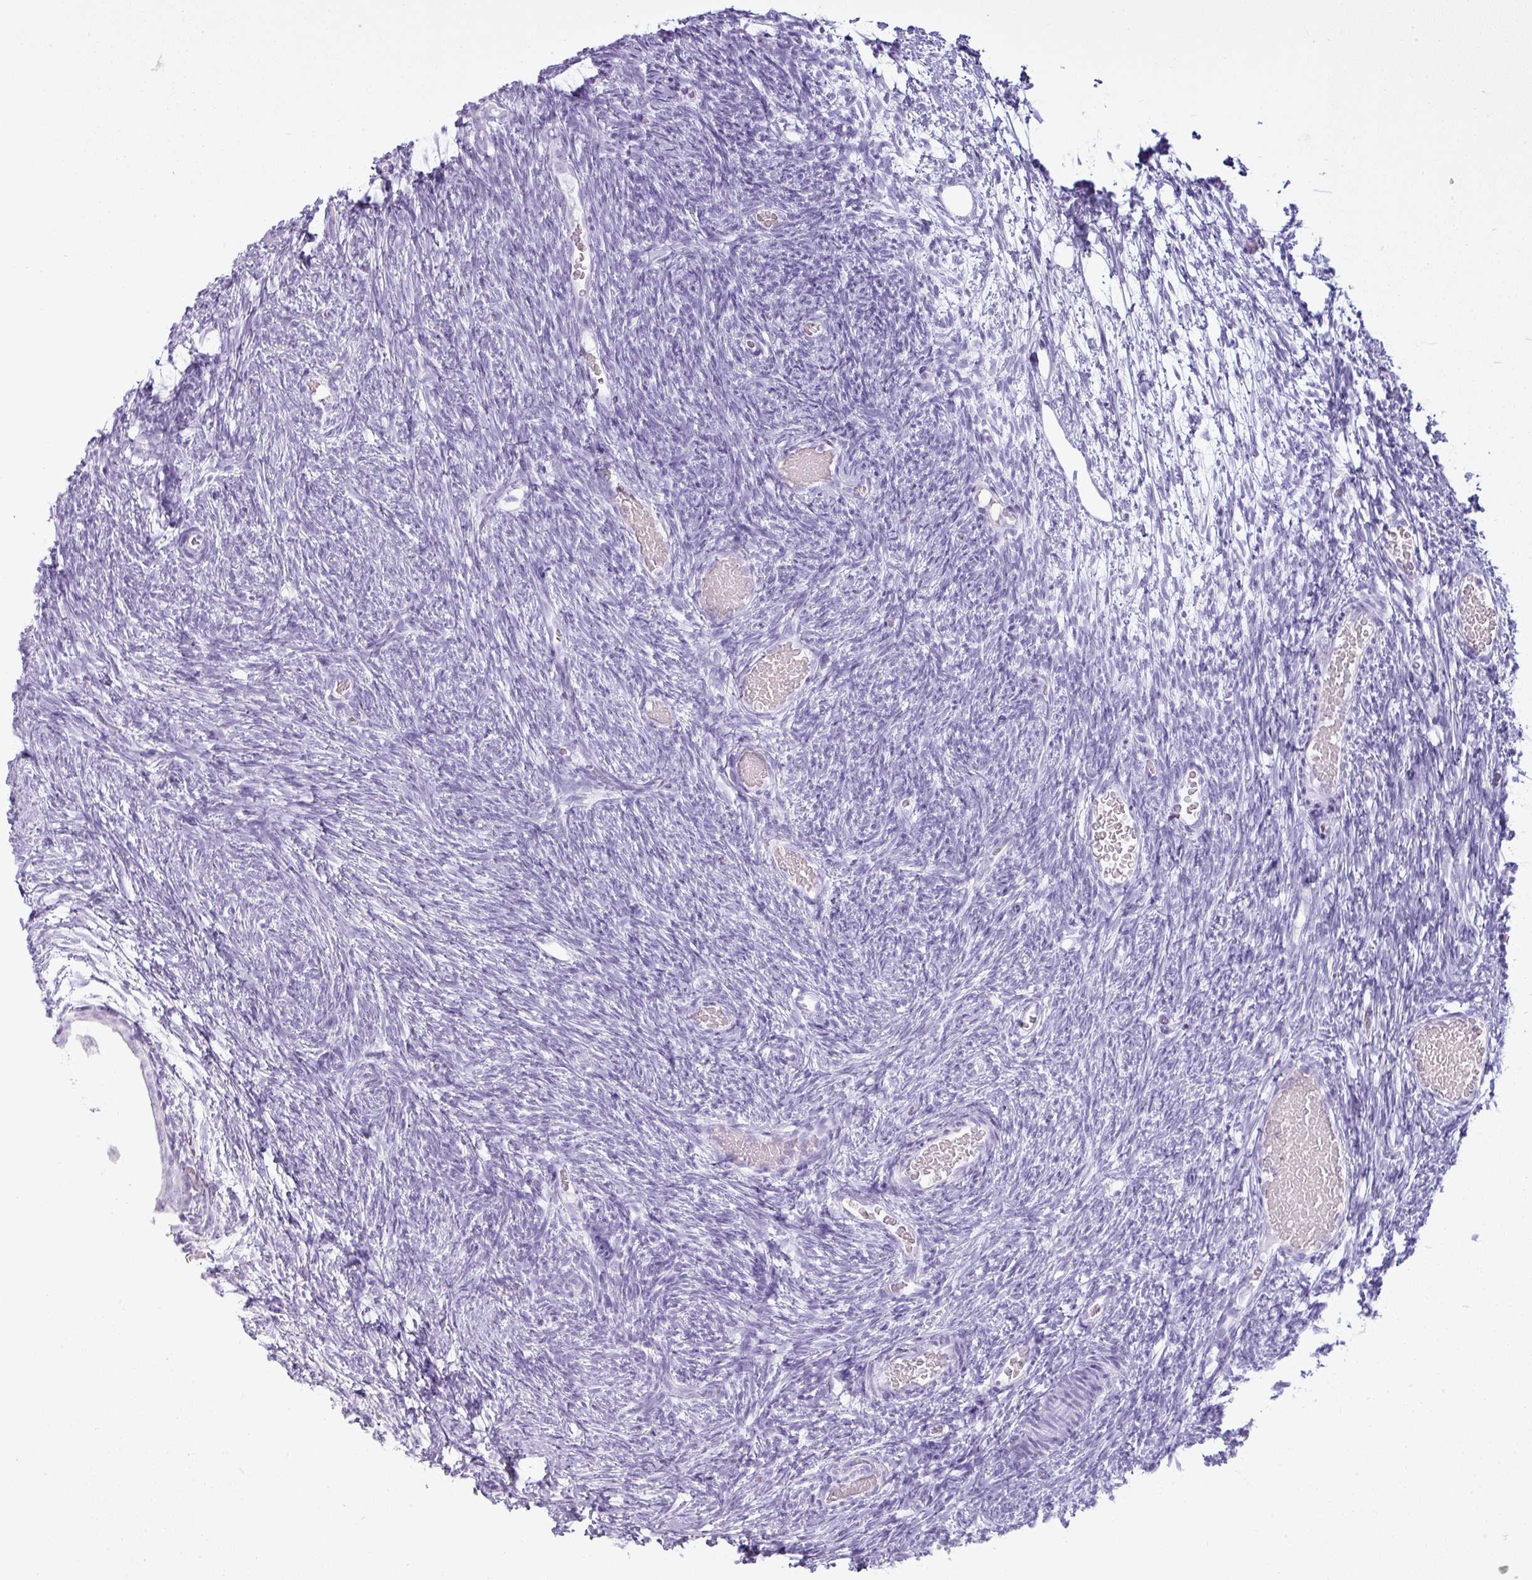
{"staining": {"intensity": "negative", "quantity": "none", "location": "none"}, "tissue": "ovary", "cell_type": "Ovarian stroma cells", "image_type": "normal", "snomed": [{"axis": "morphology", "description": "Normal tissue, NOS"}, {"axis": "topography", "description": "Ovary"}], "caption": "IHC micrograph of unremarkable human ovary stained for a protein (brown), which displays no positivity in ovarian stroma cells.", "gene": "PGA3", "patient": {"sex": "female", "age": 39}}